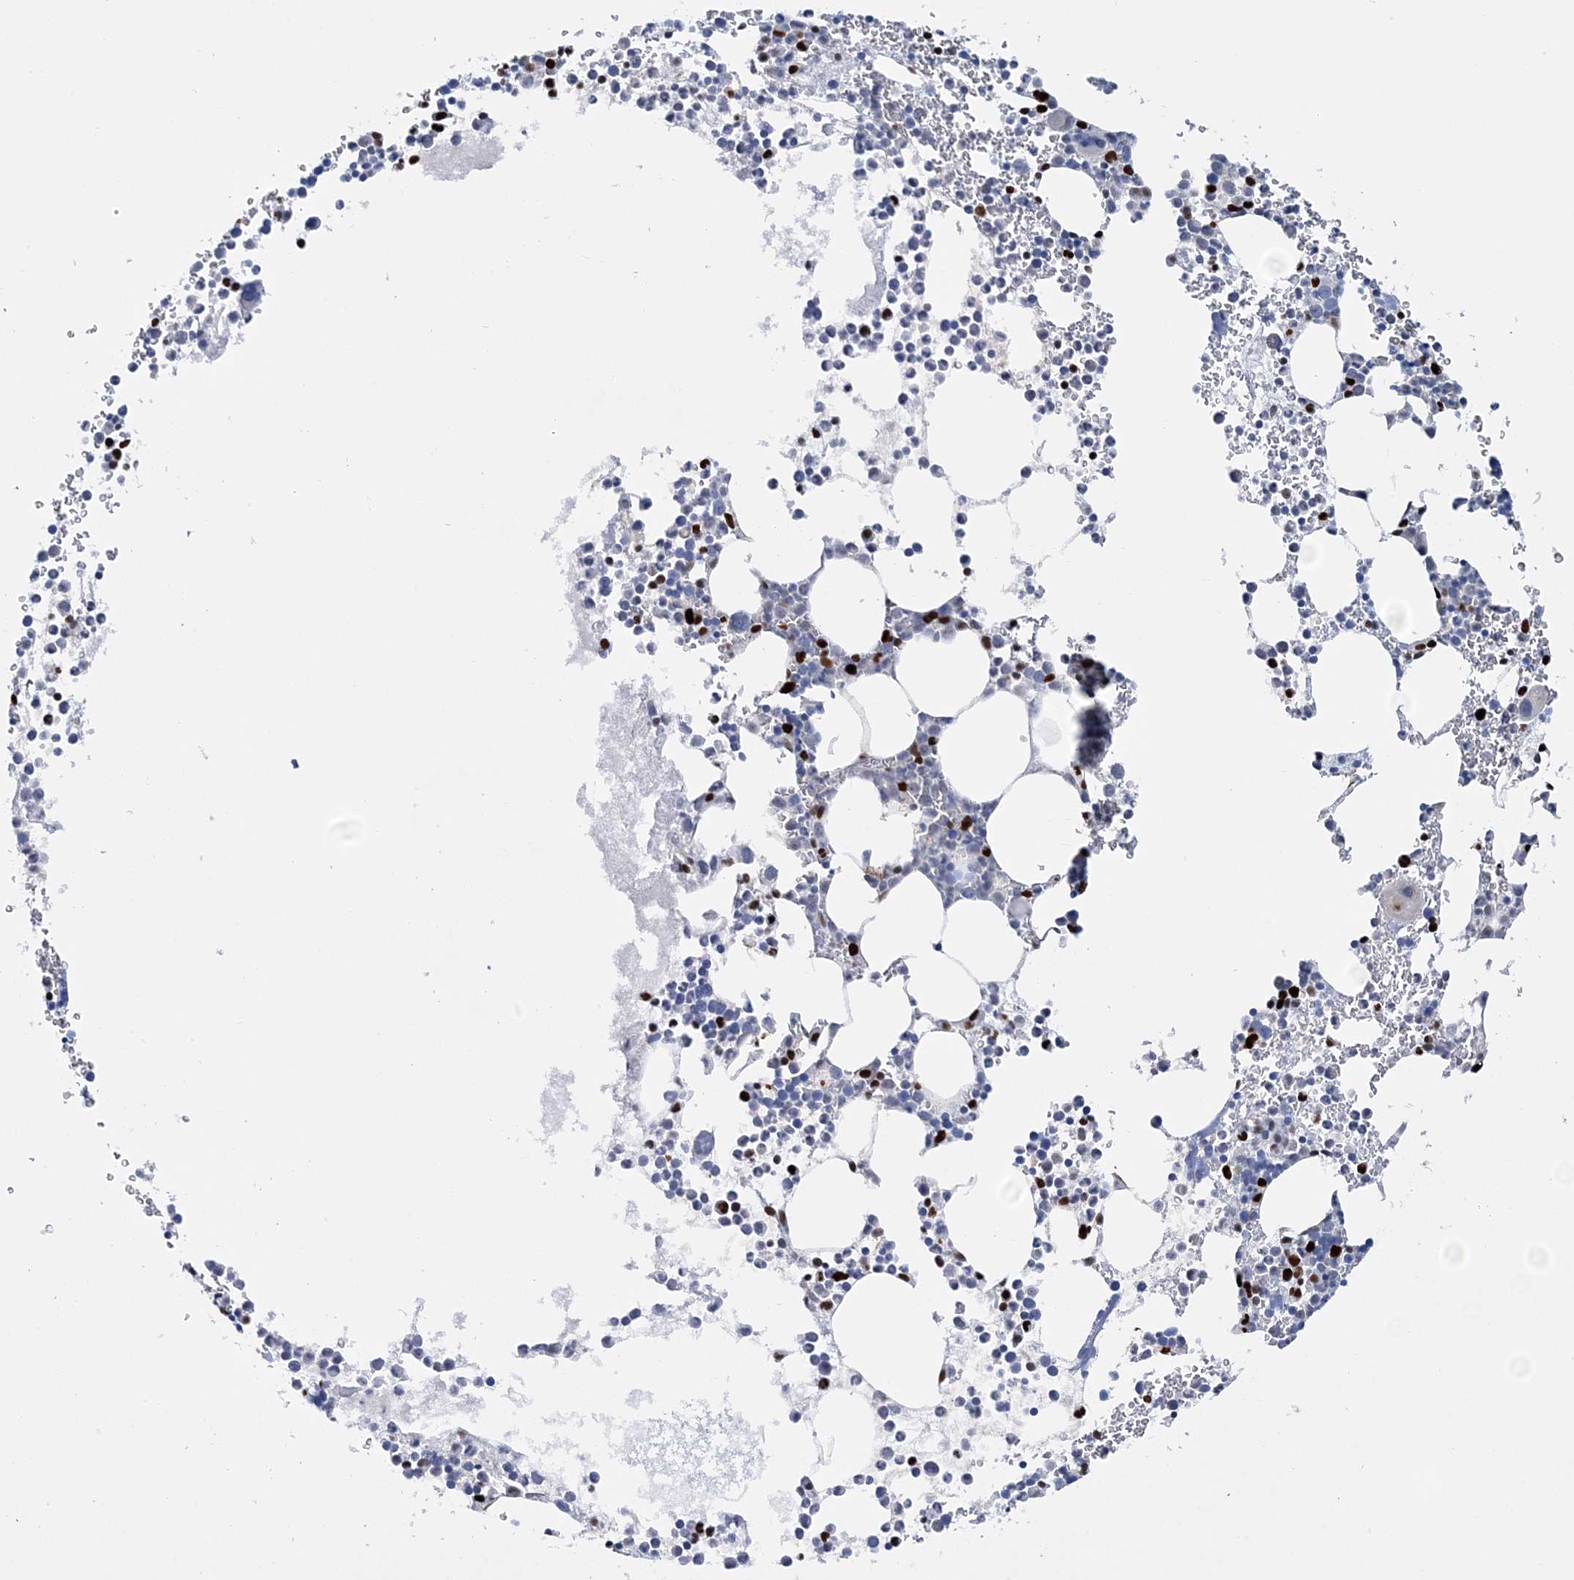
{"staining": {"intensity": "strong", "quantity": "<25%", "location": "nuclear"}, "tissue": "bone marrow", "cell_type": "Hematopoietic cells", "image_type": "normal", "snomed": [{"axis": "morphology", "description": "Normal tissue, NOS"}, {"axis": "topography", "description": "Bone marrow"}], "caption": "A brown stain labels strong nuclear expression of a protein in hematopoietic cells of unremarkable human bone marrow. The protein of interest is shown in brown color, while the nuclei are stained blue.", "gene": "NIT2", "patient": {"sex": "female", "age": 78}}